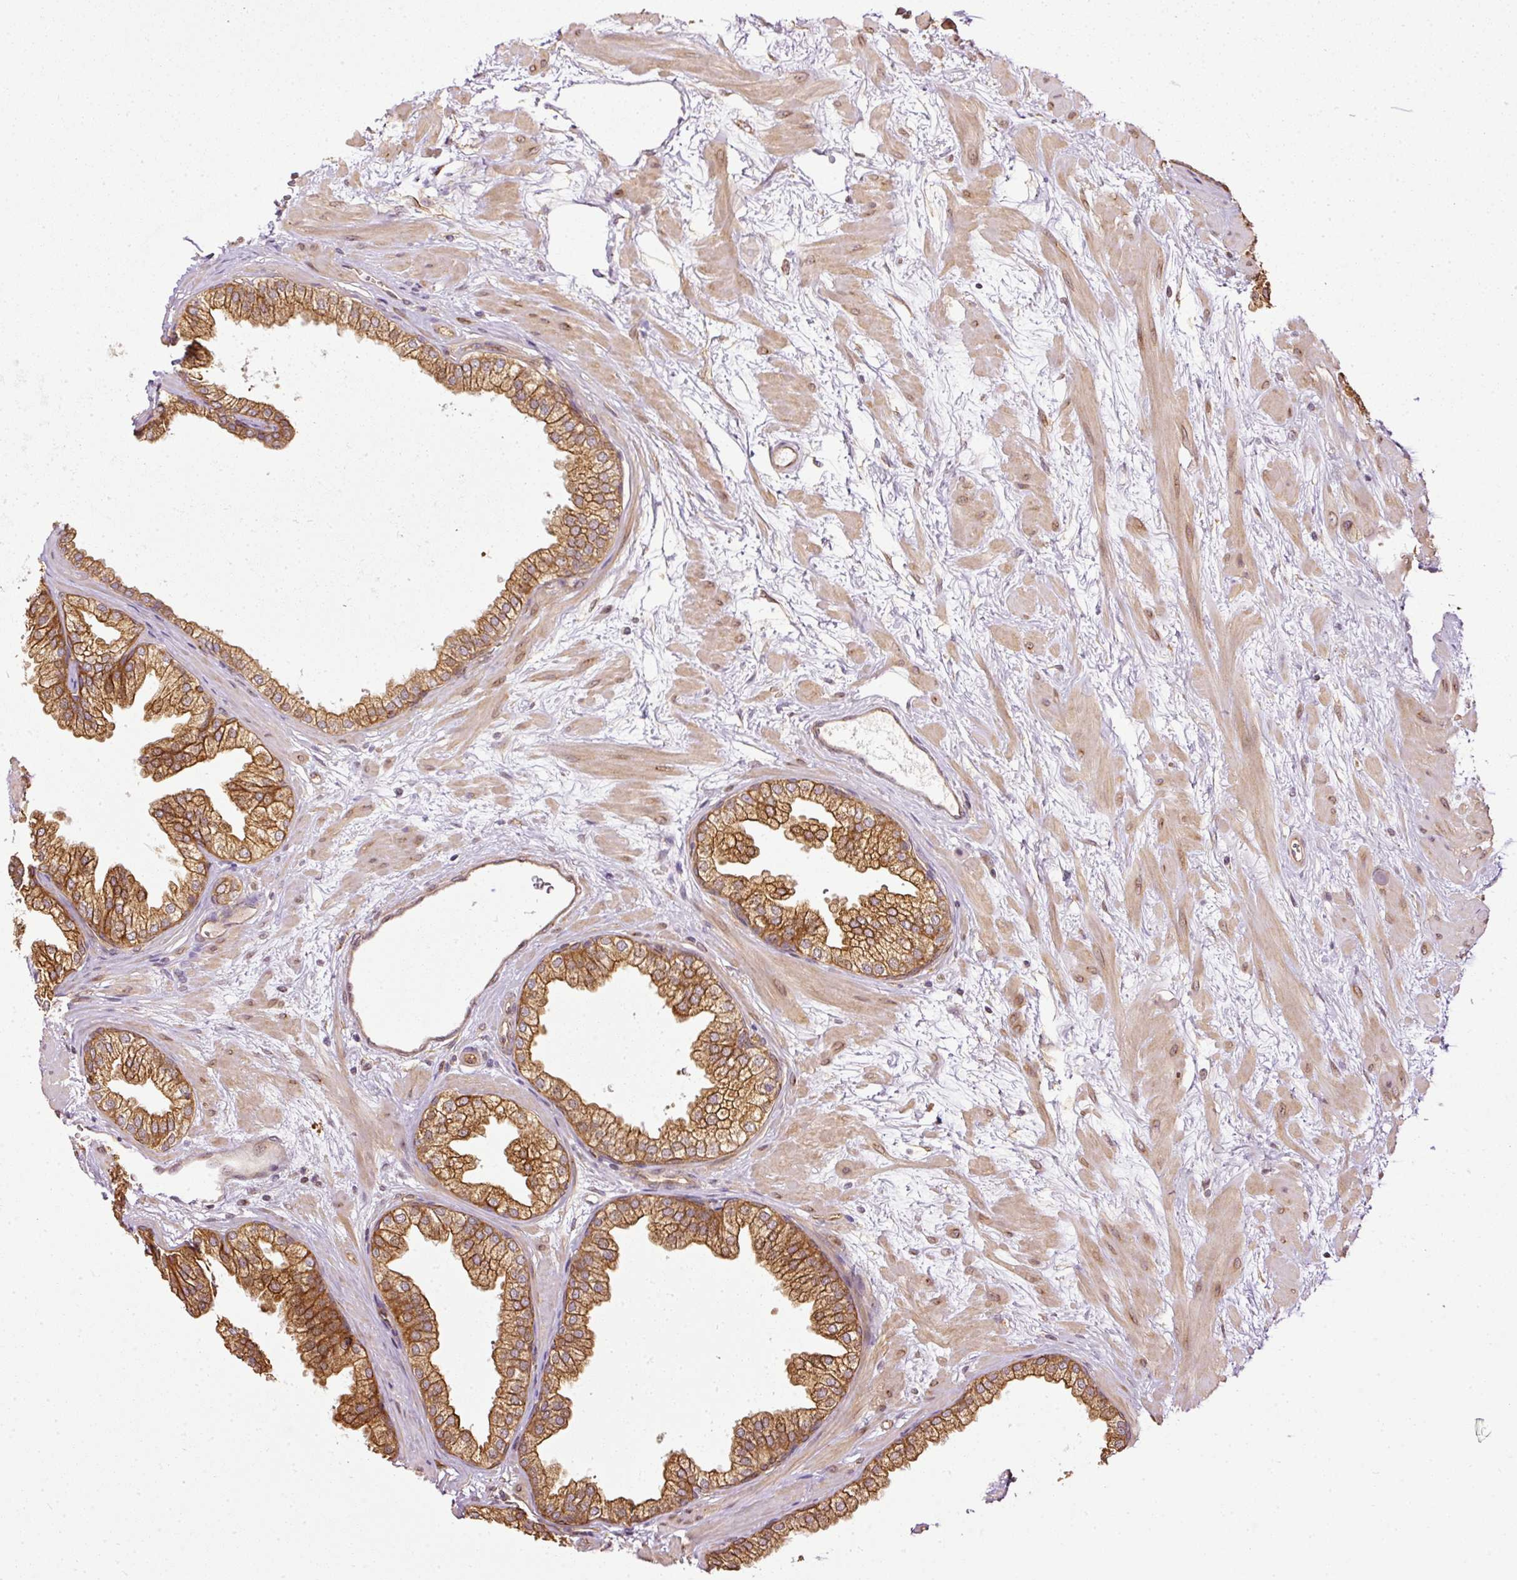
{"staining": {"intensity": "strong", "quantity": ">75%", "location": "cytoplasmic/membranous"}, "tissue": "prostate", "cell_type": "Glandular cells", "image_type": "normal", "snomed": [{"axis": "morphology", "description": "Normal tissue, NOS"}, {"axis": "topography", "description": "Prostate"}], "caption": "Glandular cells show strong cytoplasmic/membranous expression in approximately >75% of cells in normal prostate. (DAB (3,3'-diaminobenzidine) = brown stain, brightfield microscopy at high magnification).", "gene": "MIF4GD", "patient": {"sex": "male", "age": 37}}